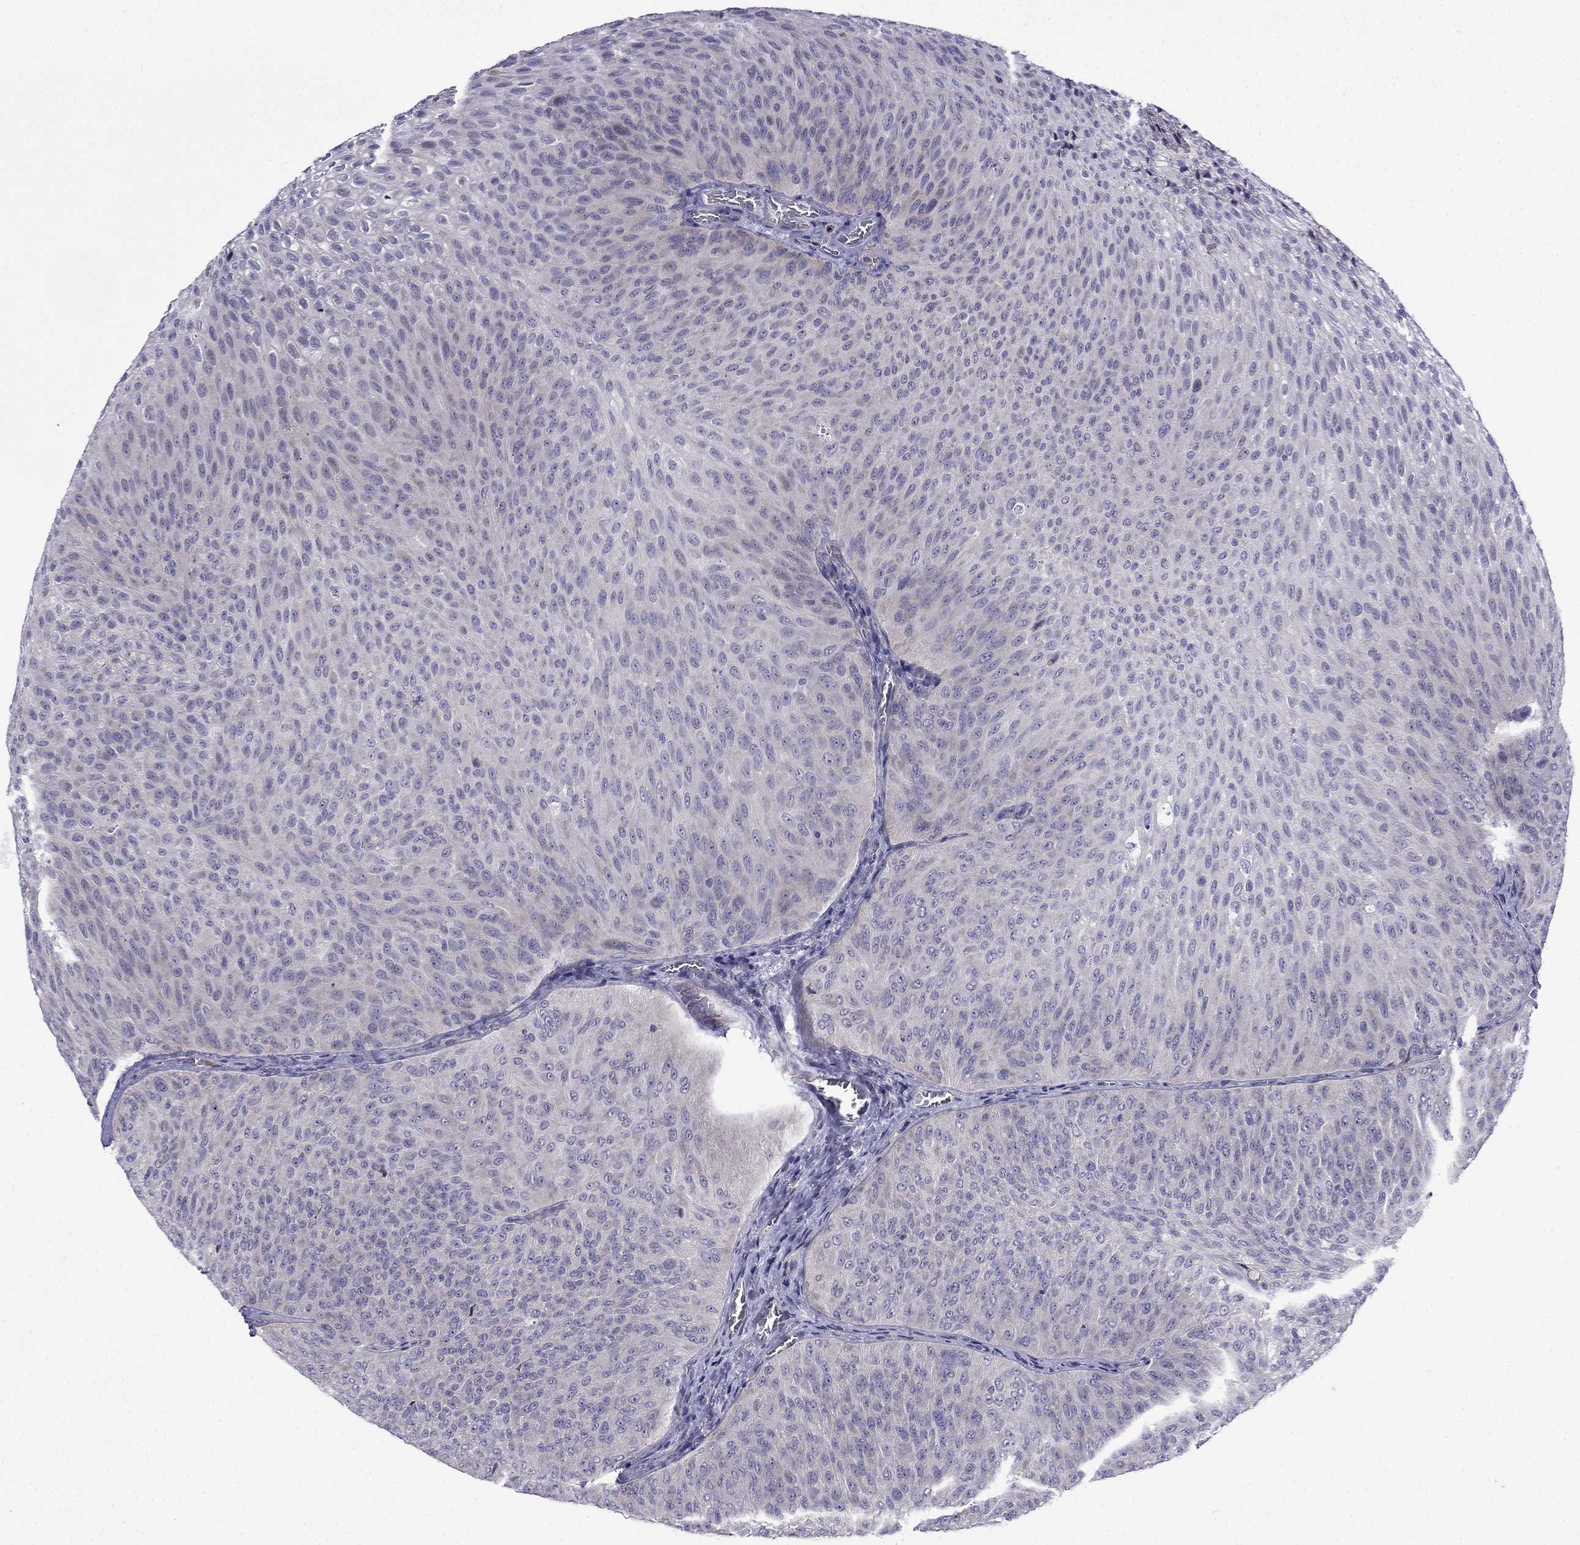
{"staining": {"intensity": "negative", "quantity": "none", "location": "none"}, "tissue": "urothelial cancer", "cell_type": "Tumor cells", "image_type": "cancer", "snomed": [{"axis": "morphology", "description": "Urothelial carcinoma, Low grade"}, {"axis": "topography", "description": "Urinary bladder"}], "caption": "DAB (3,3'-diaminobenzidine) immunohistochemical staining of human urothelial carcinoma (low-grade) exhibits no significant positivity in tumor cells.", "gene": "PI16", "patient": {"sex": "male", "age": 78}}